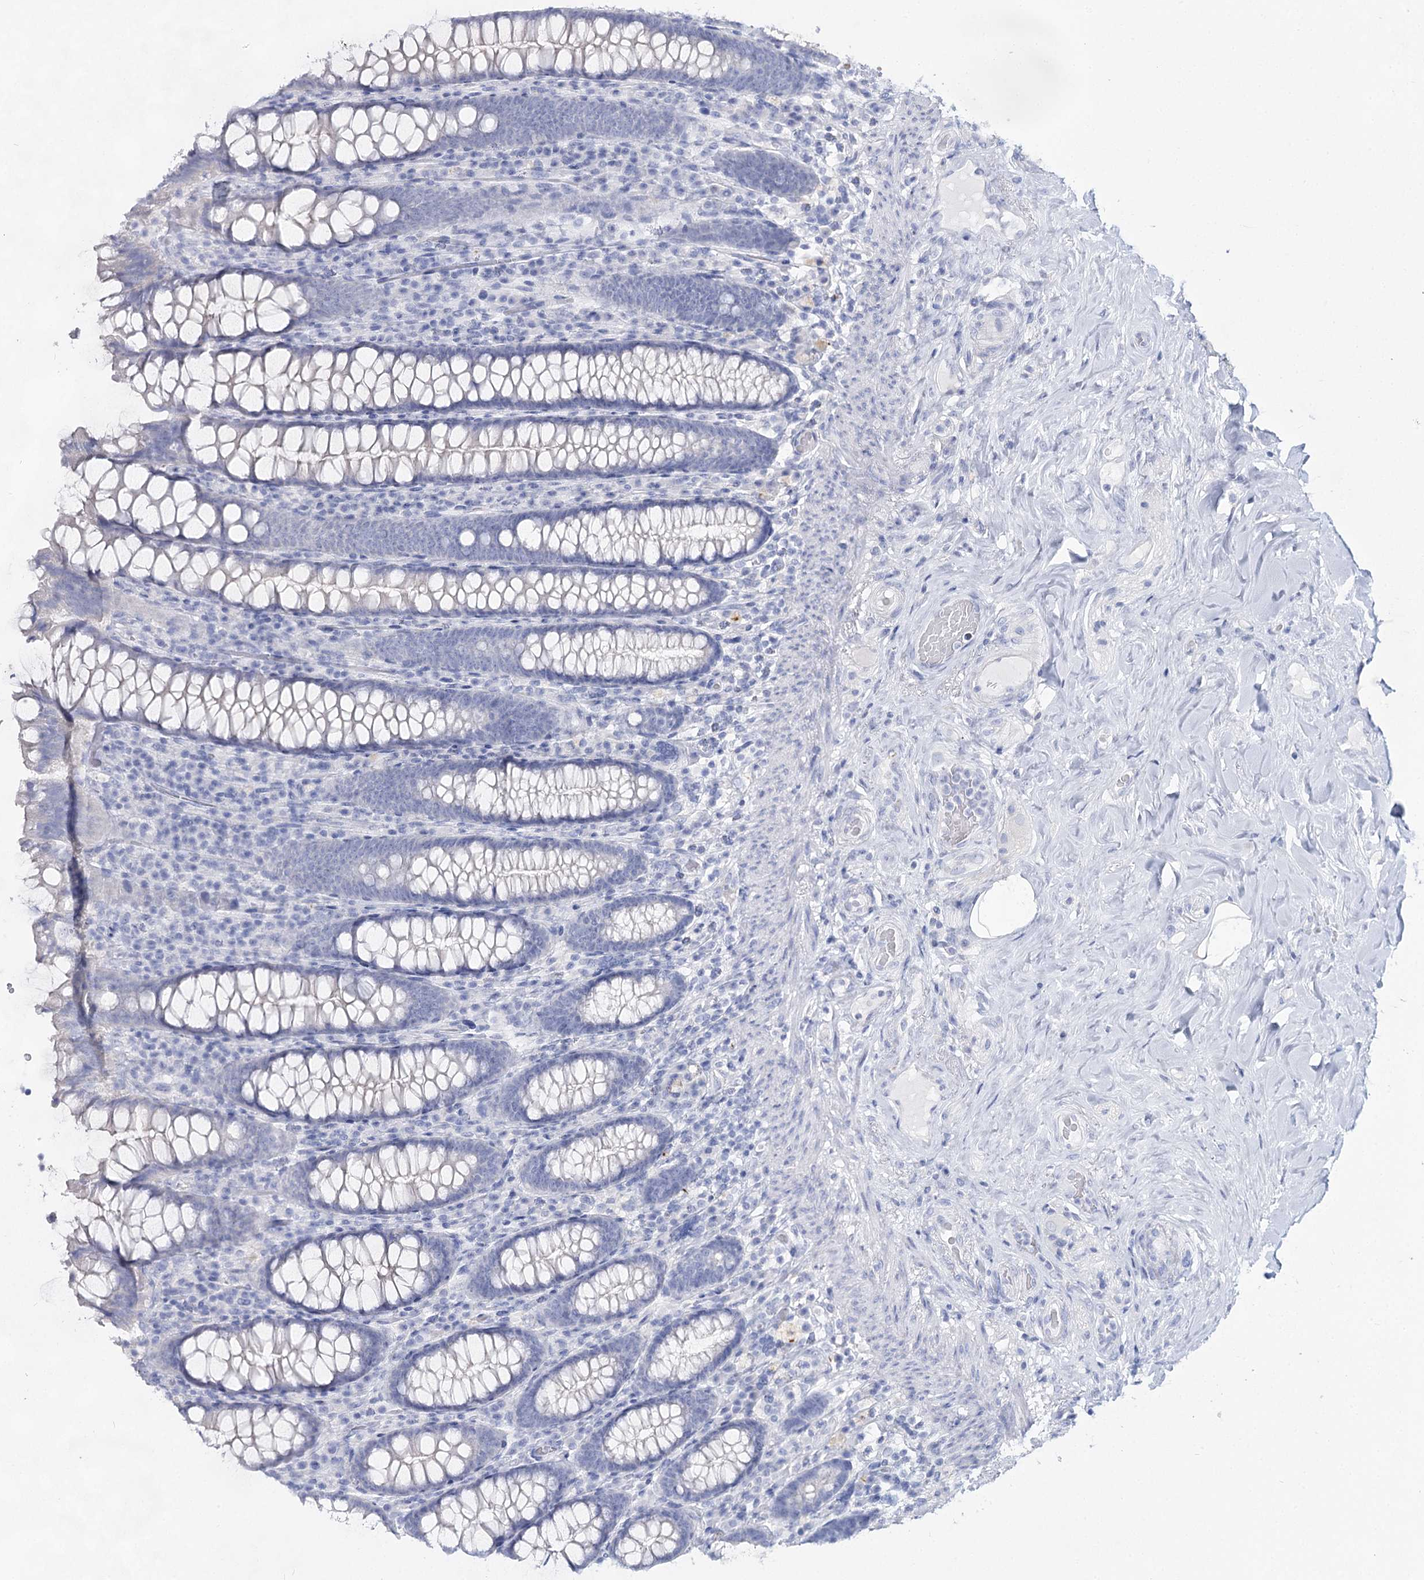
{"staining": {"intensity": "negative", "quantity": "none", "location": "none"}, "tissue": "colon", "cell_type": "Endothelial cells", "image_type": "normal", "snomed": [{"axis": "morphology", "description": "Normal tissue, NOS"}, {"axis": "topography", "description": "Colon"}], "caption": "Human colon stained for a protein using immunohistochemistry (IHC) reveals no expression in endothelial cells.", "gene": "SLC17A2", "patient": {"sex": "female", "age": 79}}